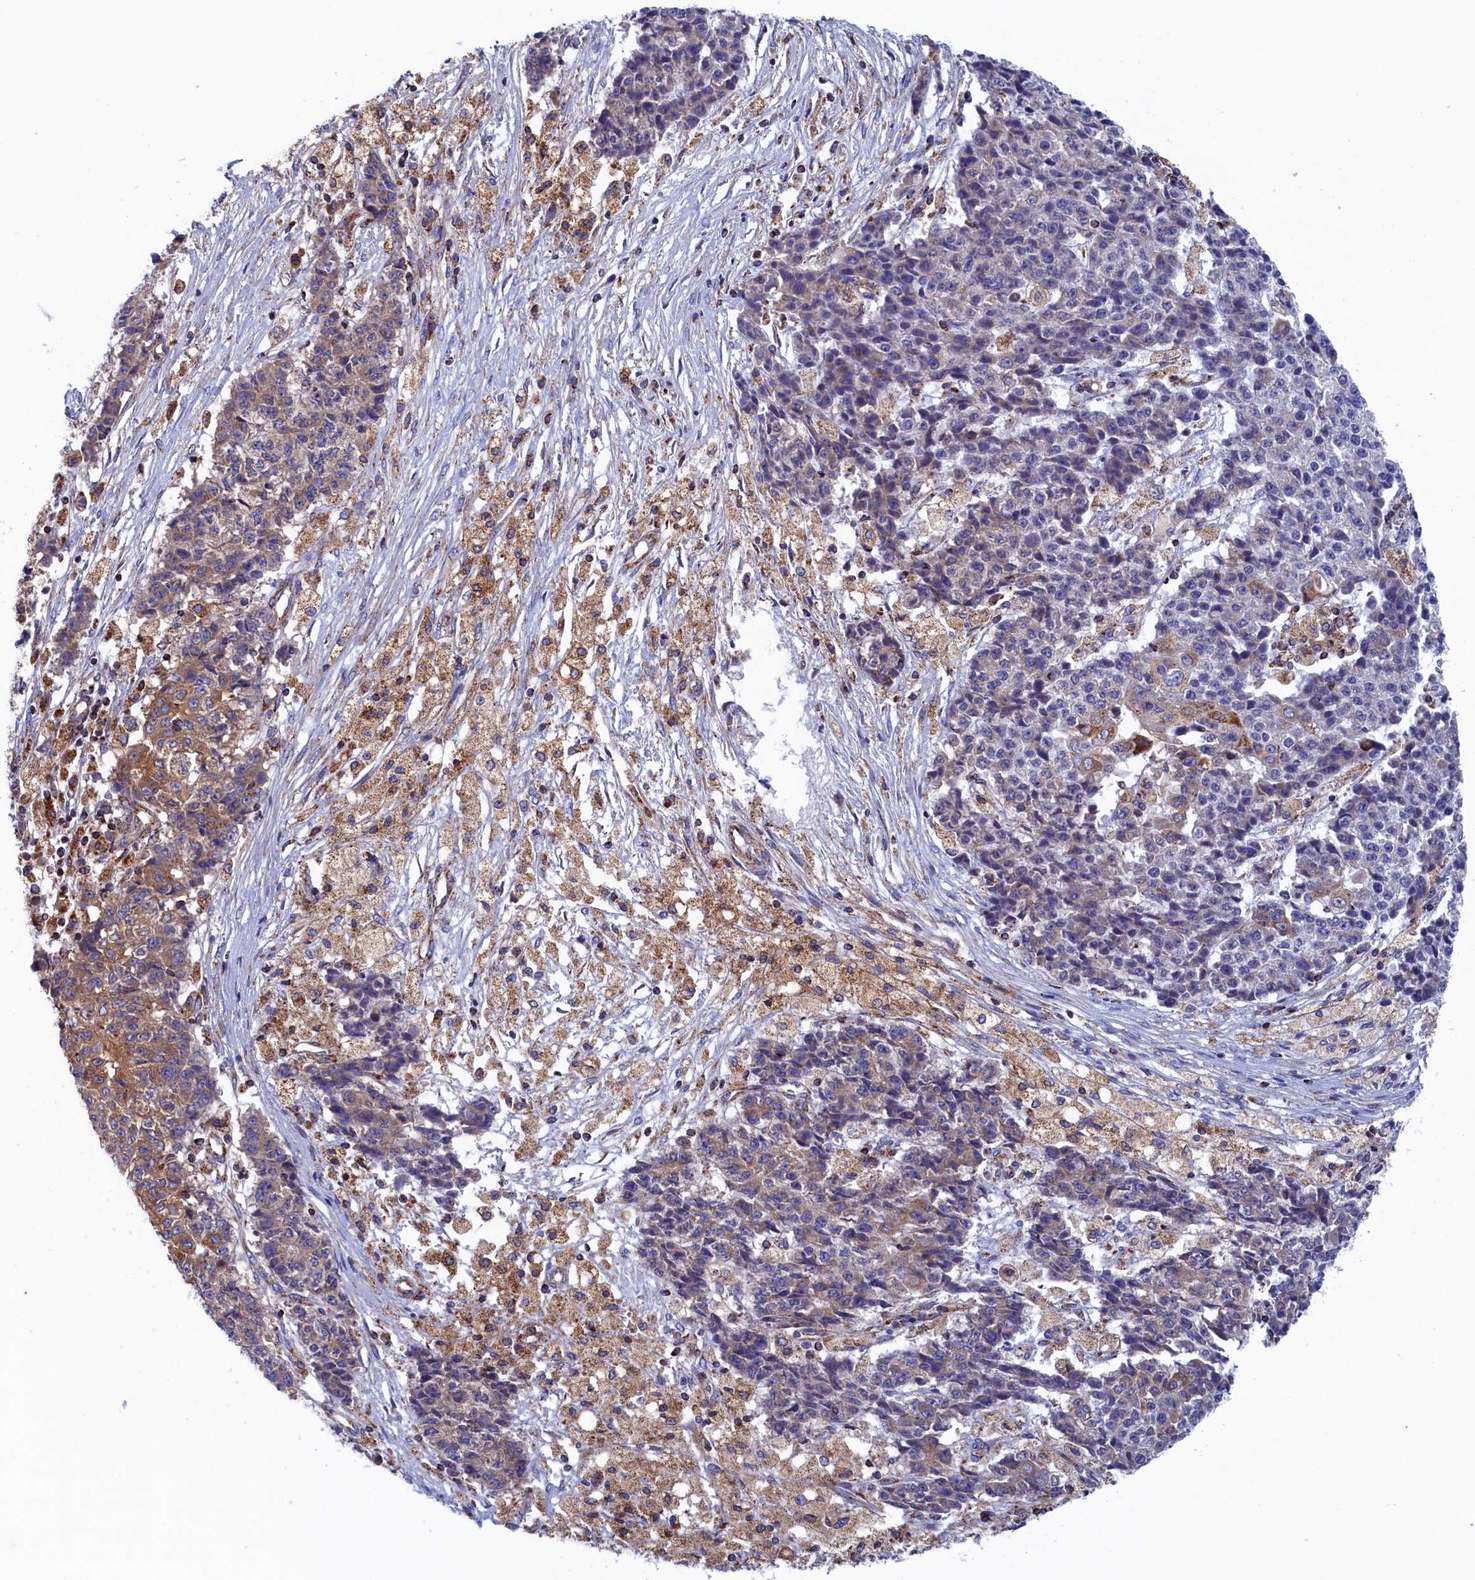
{"staining": {"intensity": "moderate", "quantity": "25%-75%", "location": "cytoplasmic/membranous"}, "tissue": "ovarian cancer", "cell_type": "Tumor cells", "image_type": "cancer", "snomed": [{"axis": "morphology", "description": "Carcinoma, endometroid"}, {"axis": "topography", "description": "Ovary"}], "caption": "Tumor cells display medium levels of moderate cytoplasmic/membranous positivity in approximately 25%-75% of cells in human ovarian cancer (endometroid carcinoma). The staining was performed using DAB (3,3'-diaminobenzidine), with brown indicating positive protein expression. Nuclei are stained blue with hematoxylin.", "gene": "WDR83", "patient": {"sex": "female", "age": 42}}